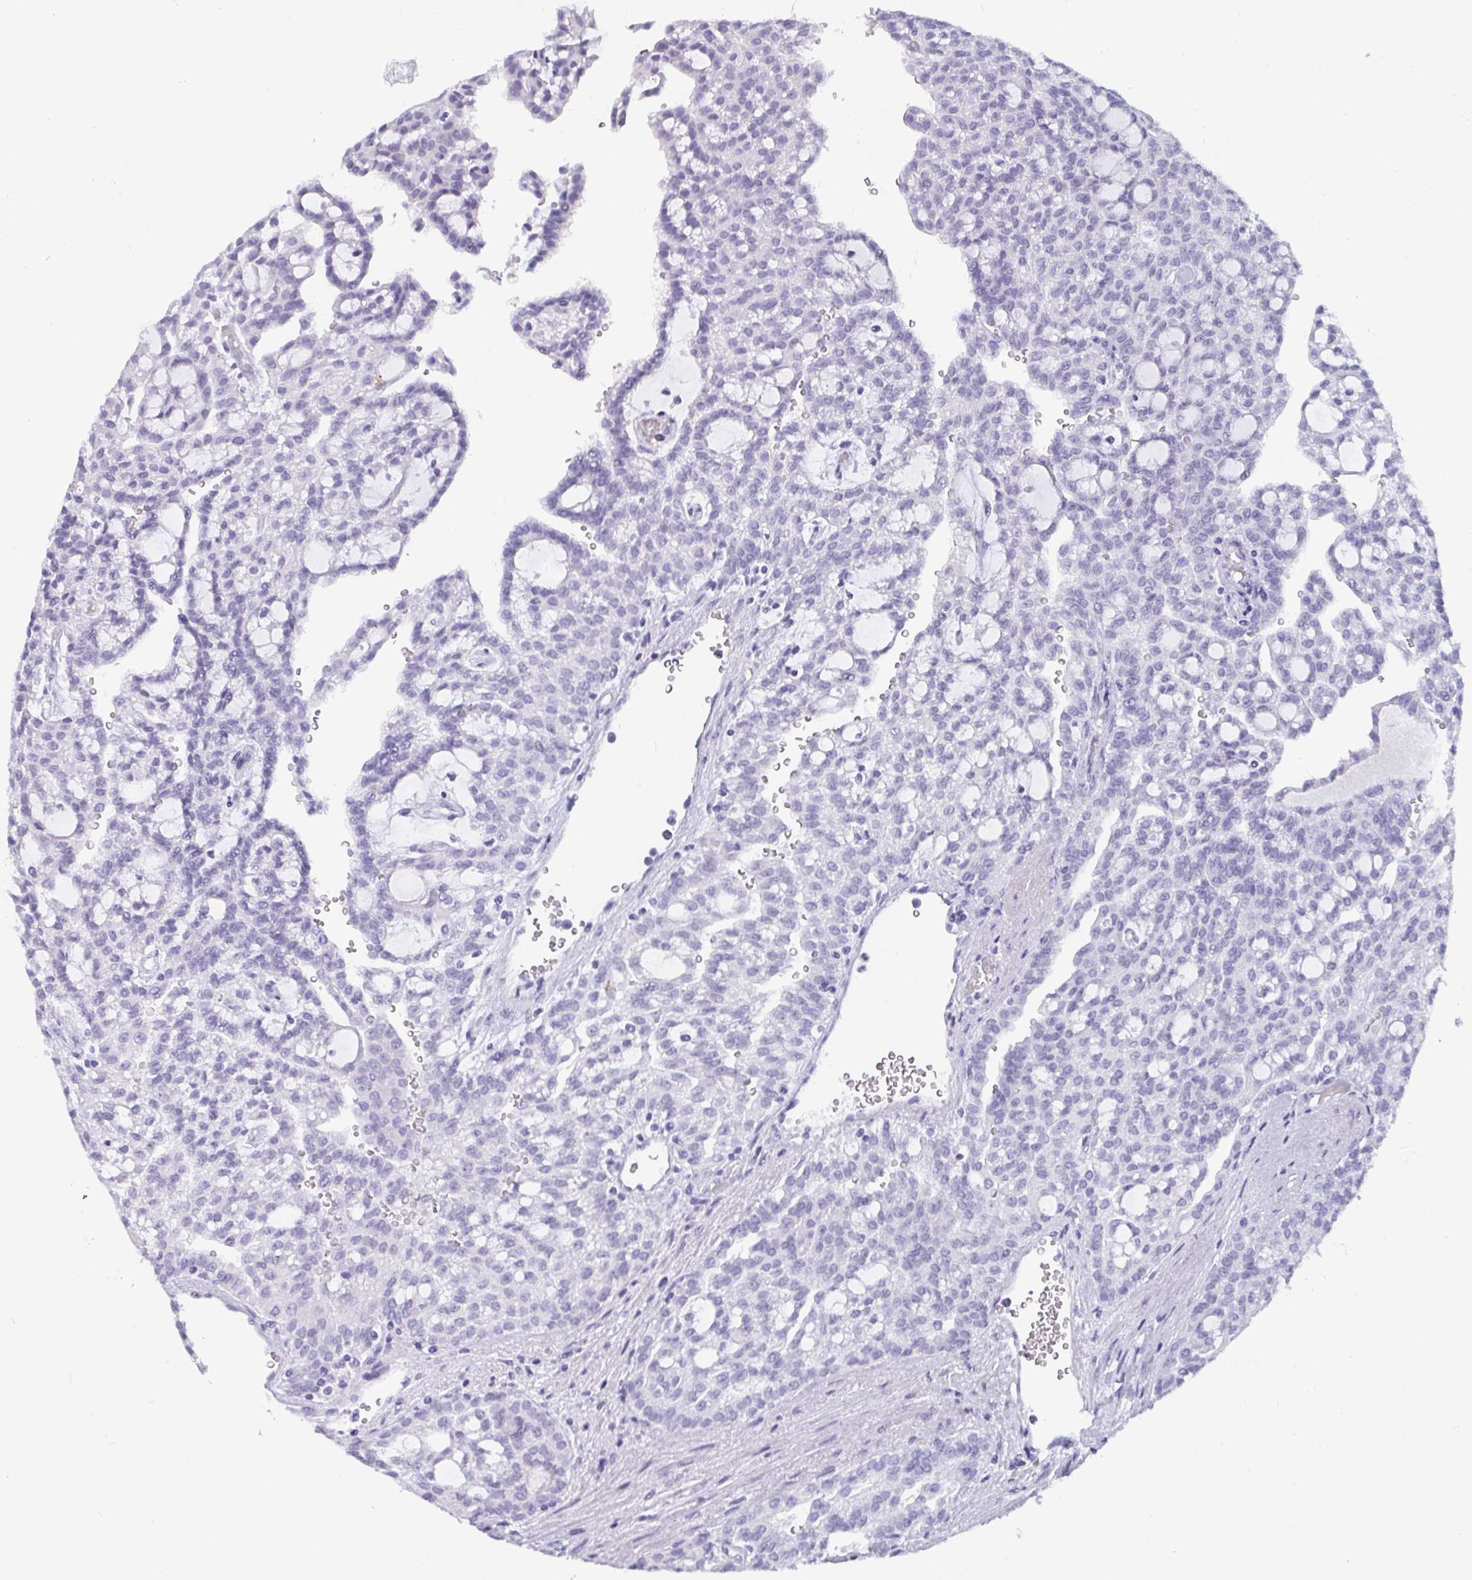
{"staining": {"intensity": "negative", "quantity": "none", "location": "none"}, "tissue": "renal cancer", "cell_type": "Tumor cells", "image_type": "cancer", "snomed": [{"axis": "morphology", "description": "Adenocarcinoma, NOS"}, {"axis": "topography", "description": "Kidney"}], "caption": "Histopathology image shows no significant protein staining in tumor cells of renal cancer.", "gene": "PRDM9", "patient": {"sex": "male", "age": 63}}